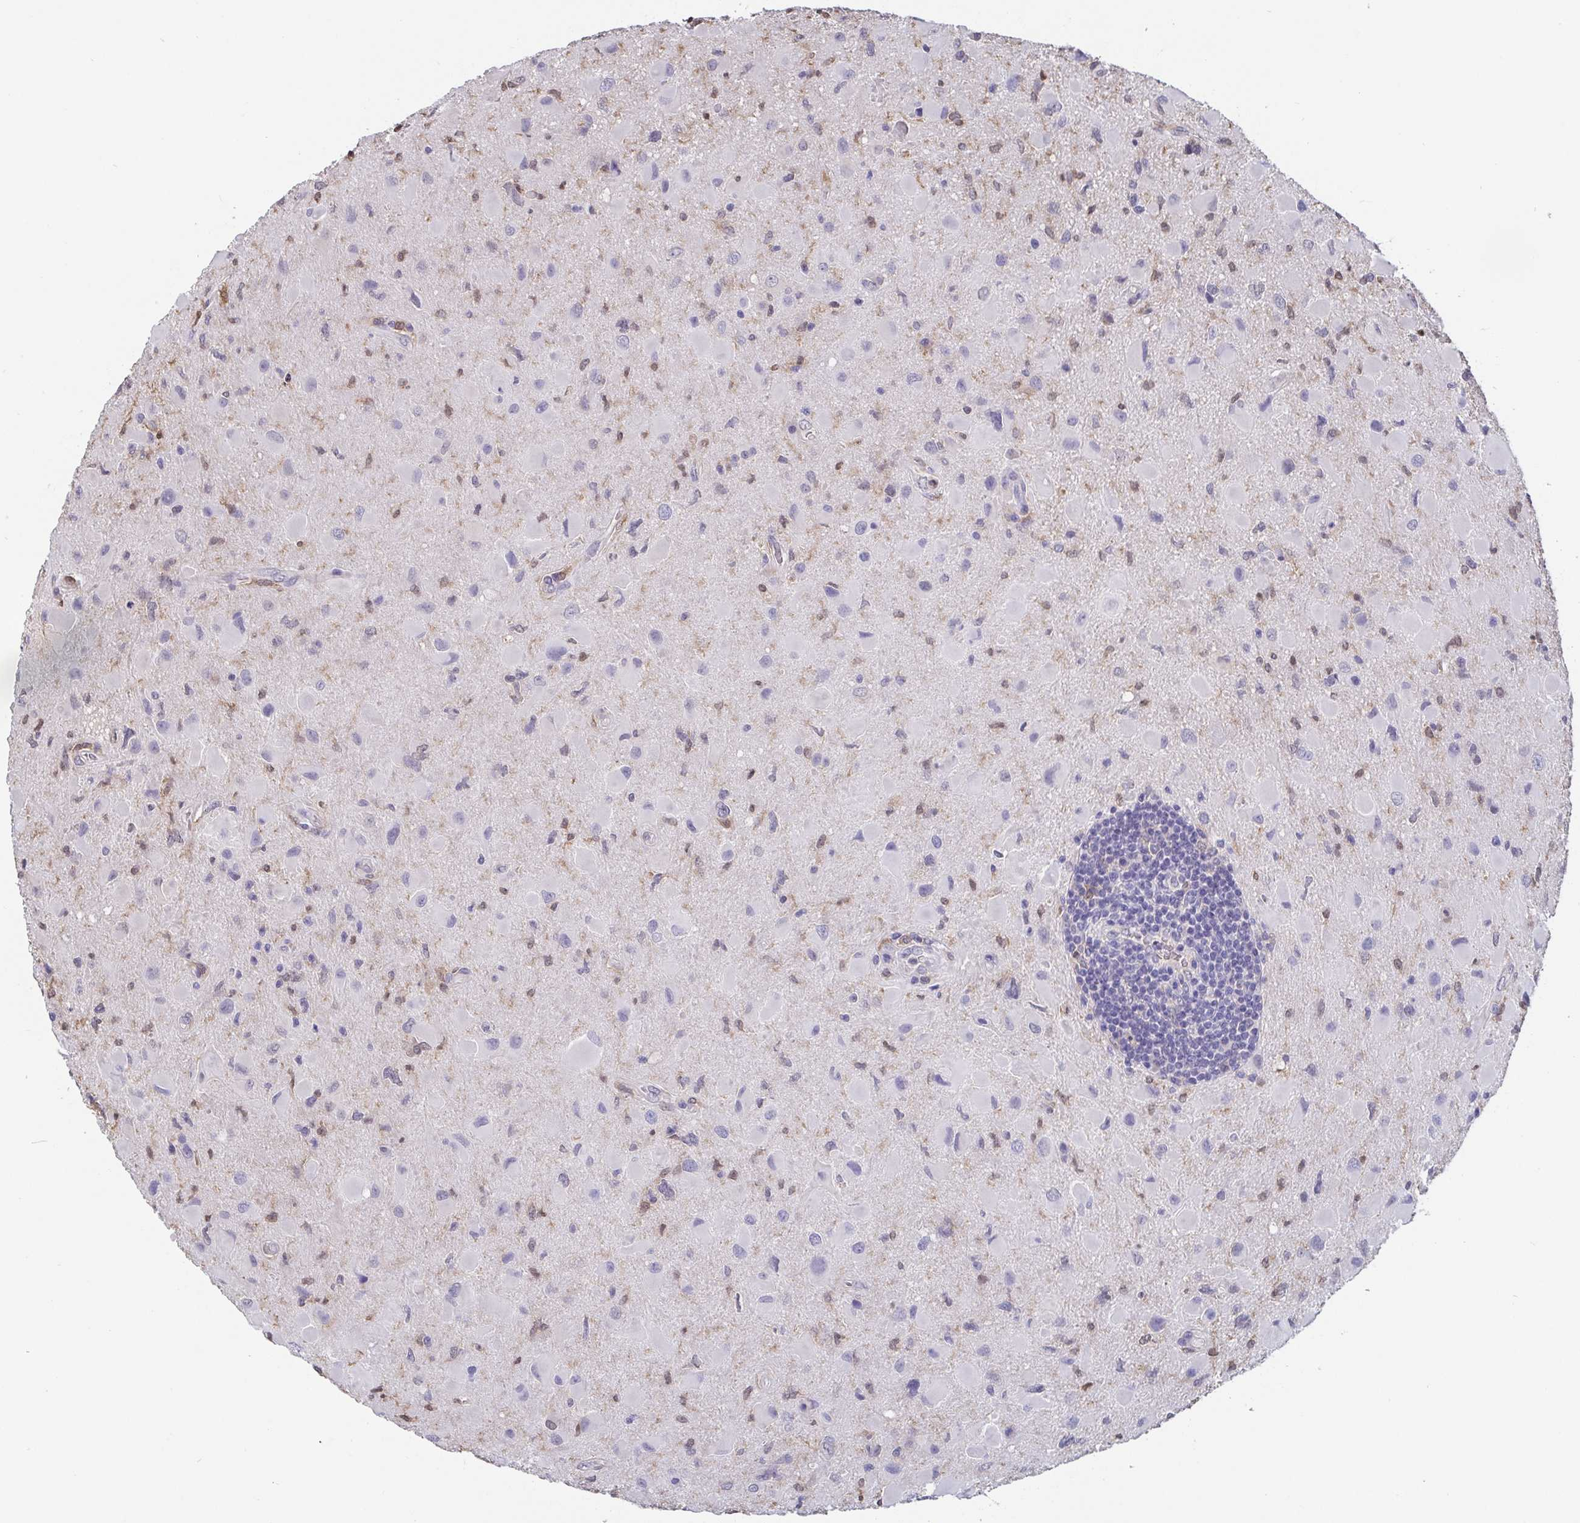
{"staining": {"intensity": "negative", "quantity": "none", "location": "none"}, "tissue": "glioma", "cell_type": "Tumor cells", "image_type": "cancer", "snomed": [{"axis": "morphology", "description": "Glioma, malignant, Low grade"}, {"axis": "topography", "description": "Brain"}], "caption": "This is an IHC micrograph of human malignant glioma (low-grade). There is no staining in tumor cells.", "gene": "IDH1", "patient": {"sex": "female", "age": 32}}